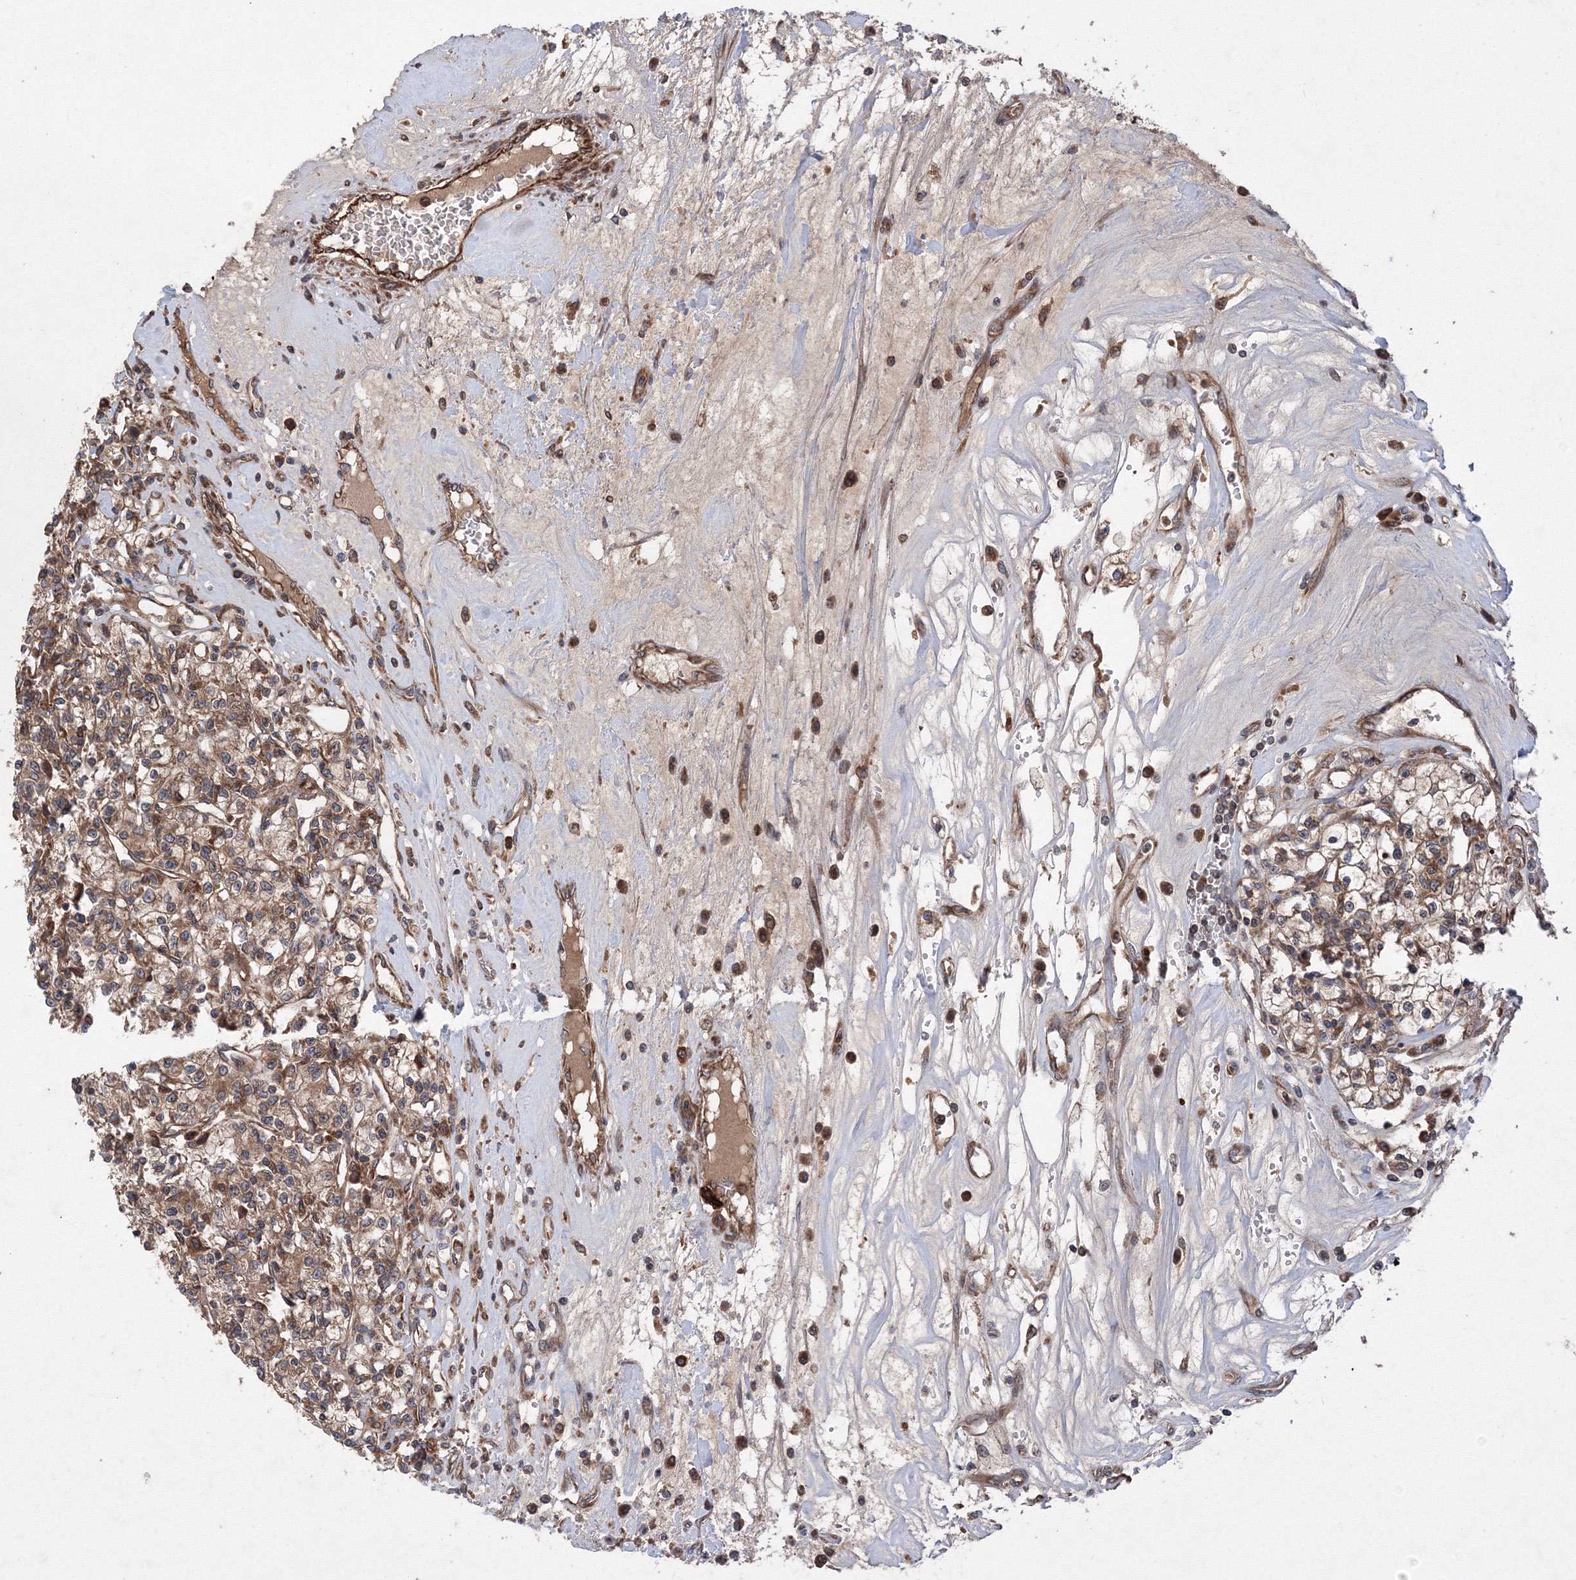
{"staining": {"intensity": "moderate", "quantity": ">75%", "location": "cytoplasmic/membranous"}, "tissue": "renal cancer", "cell_type": "Tumor cells", "image_type": "cancer", "snomed": [{"axis": "morphology", "description": "Adenocarcinoma, NOS"}, {"axis": "topography", "description": "Kidney"}], "caption": "Protein staining displays moderate cytoplasmic/membranous positivity in approximately >75% of tumor cells in renal cancer (adenocarcinoma).", "gene": "ATG3", "patient": {"sex": "female", "age": 59}}